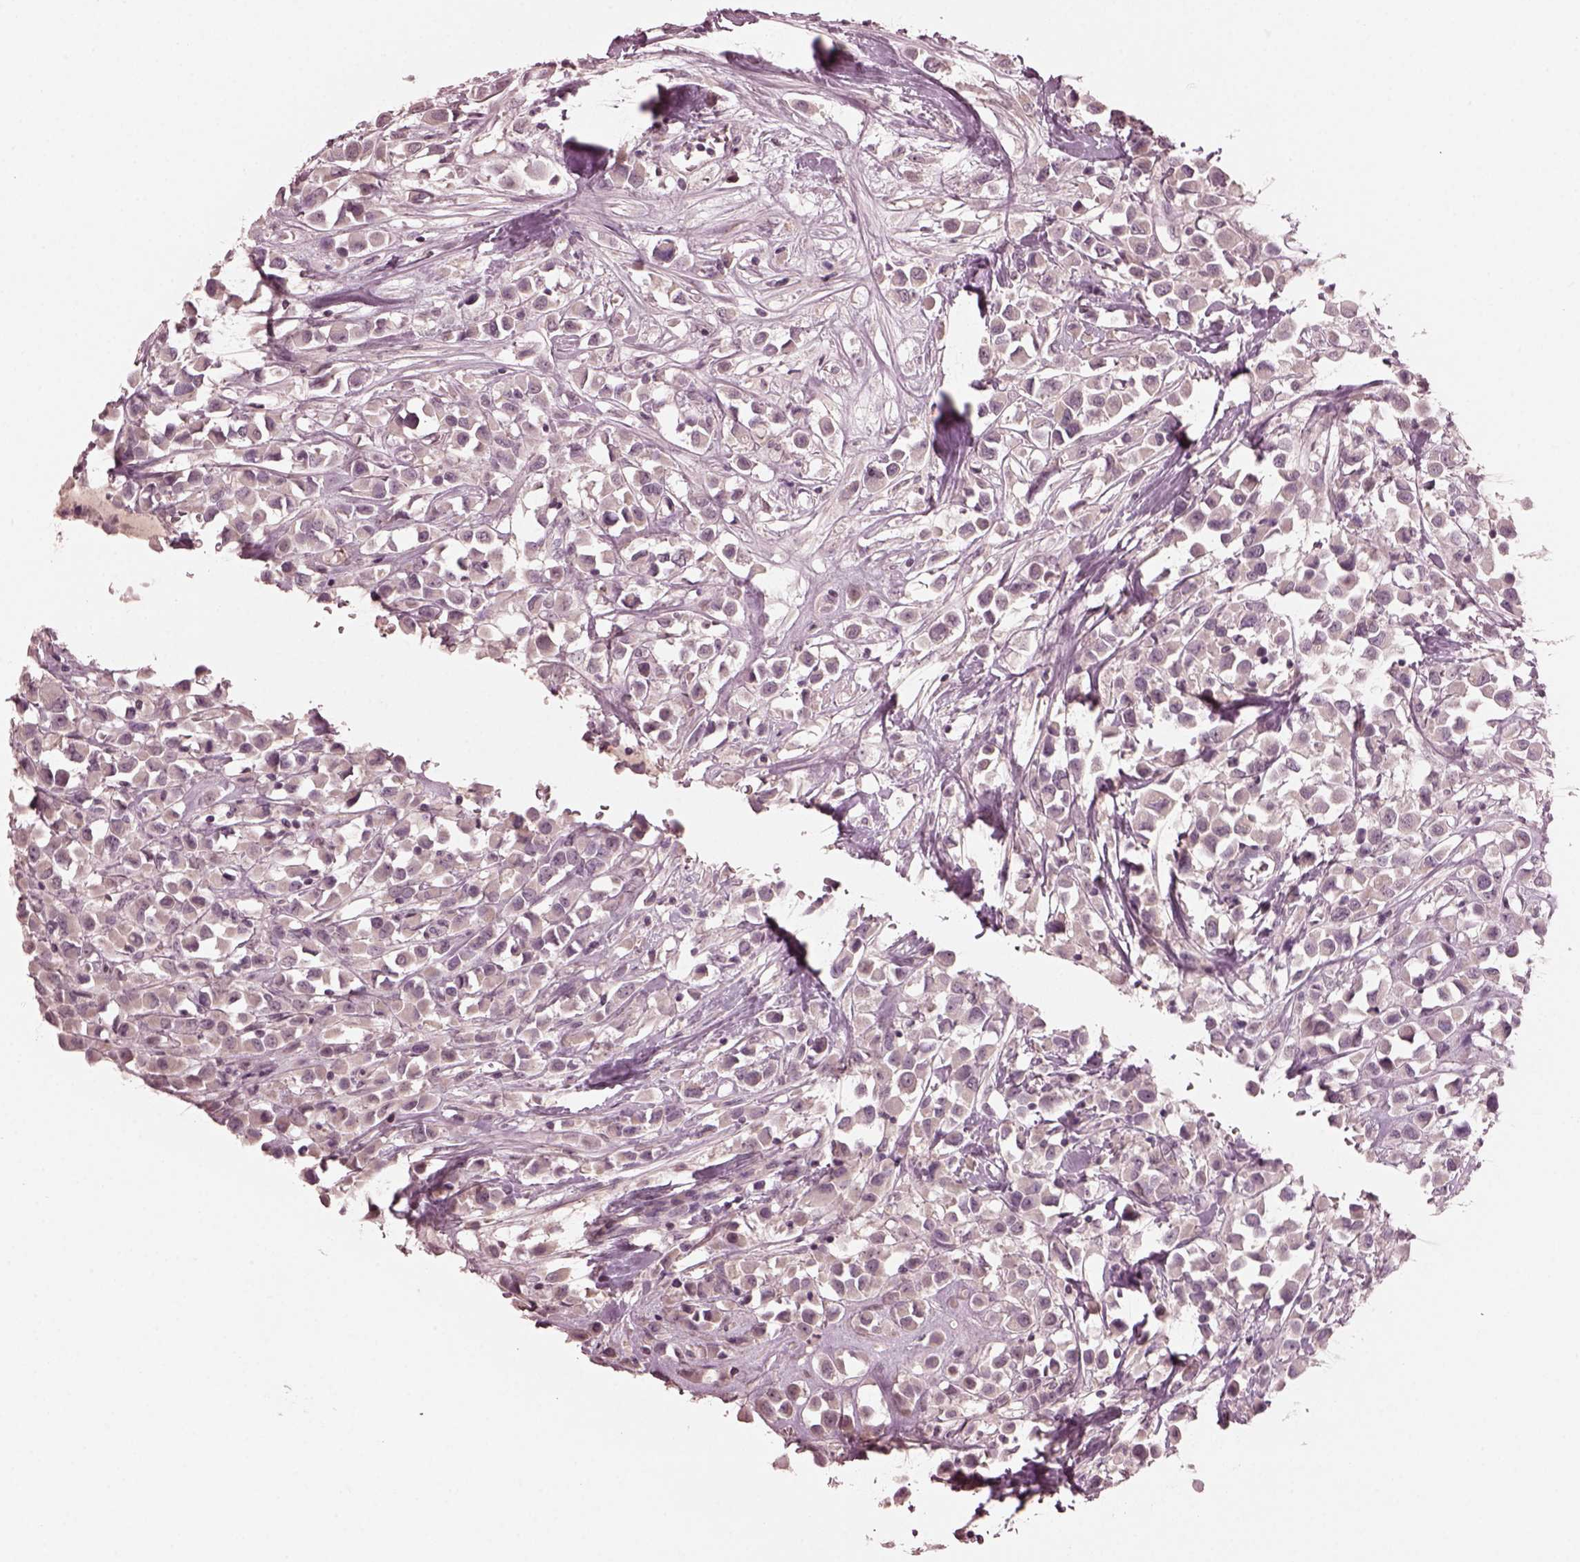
{"staining": {"intensity": "negative", "quantity": "none", "location": "none"}, "tissue": "breast cancer", "cell_type": "Tumor cells", "image_type": "cancer", "snomed": [{"axis": "morphology", "description": "Duct carcinoma"}, {"axis": "topography", "description": "Breast"}], "caption": "Protein analysis of breast cancer exhibits no significant positivity in tumor cells.", "gene": "RGS7", "patient": {"sex": "female", "age": 61}}